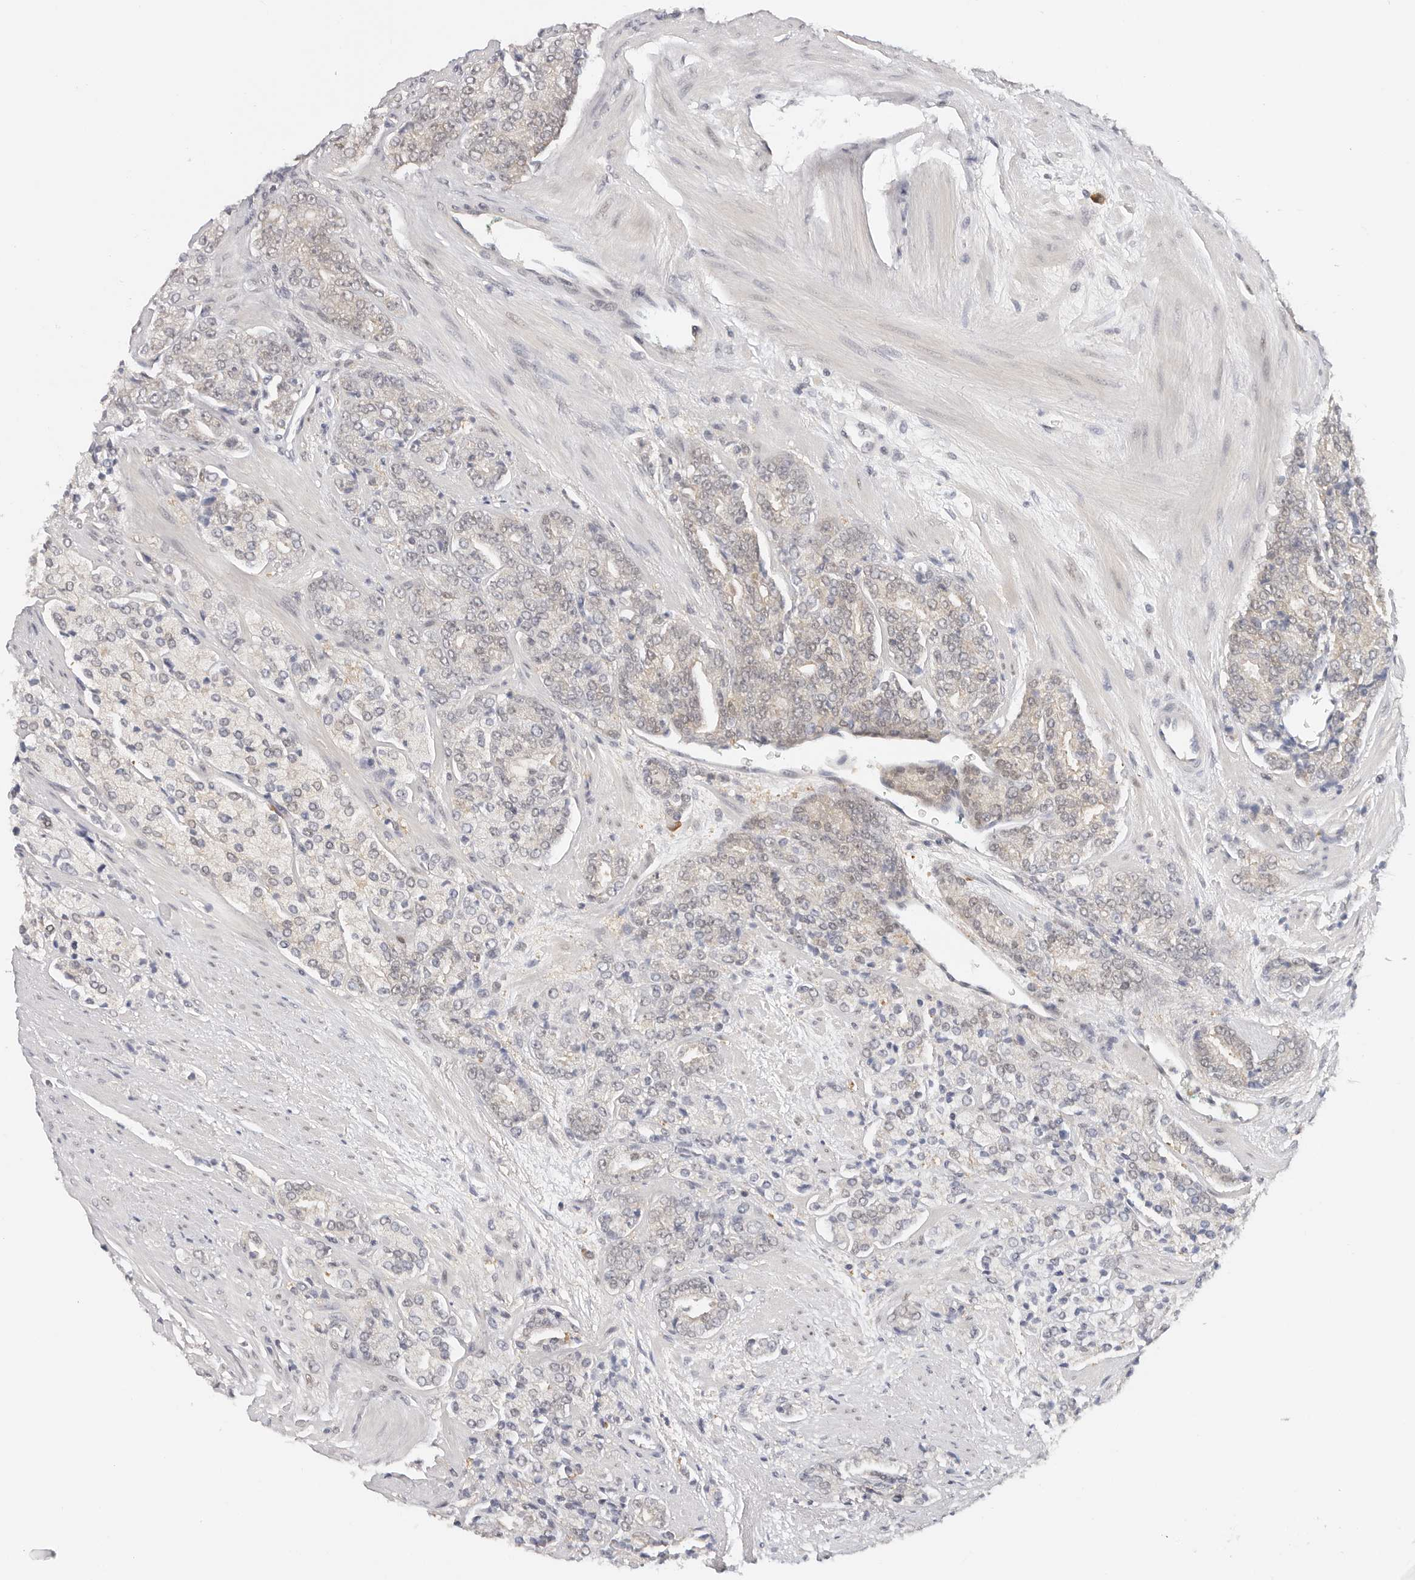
{"staining": {"intensity": "weak", "quantity": "<25%", "location": "cytoplasmic/membranous"}, "tissue": "prostate cancer", "cell_type": "Tumor cells", "image_type": "cancer", "snomed": [{"axis": "morphology", "description": "Adenocarcinoma, High grade"}, {"axis": "topography", "description": "Prostate"}], "caption": "Image shows no protein staining in tumor cells of prostate high-grade adenocarcinoma tissue.", "gene": "LARP7", "patient": {"sex": "male", "age": 71}}